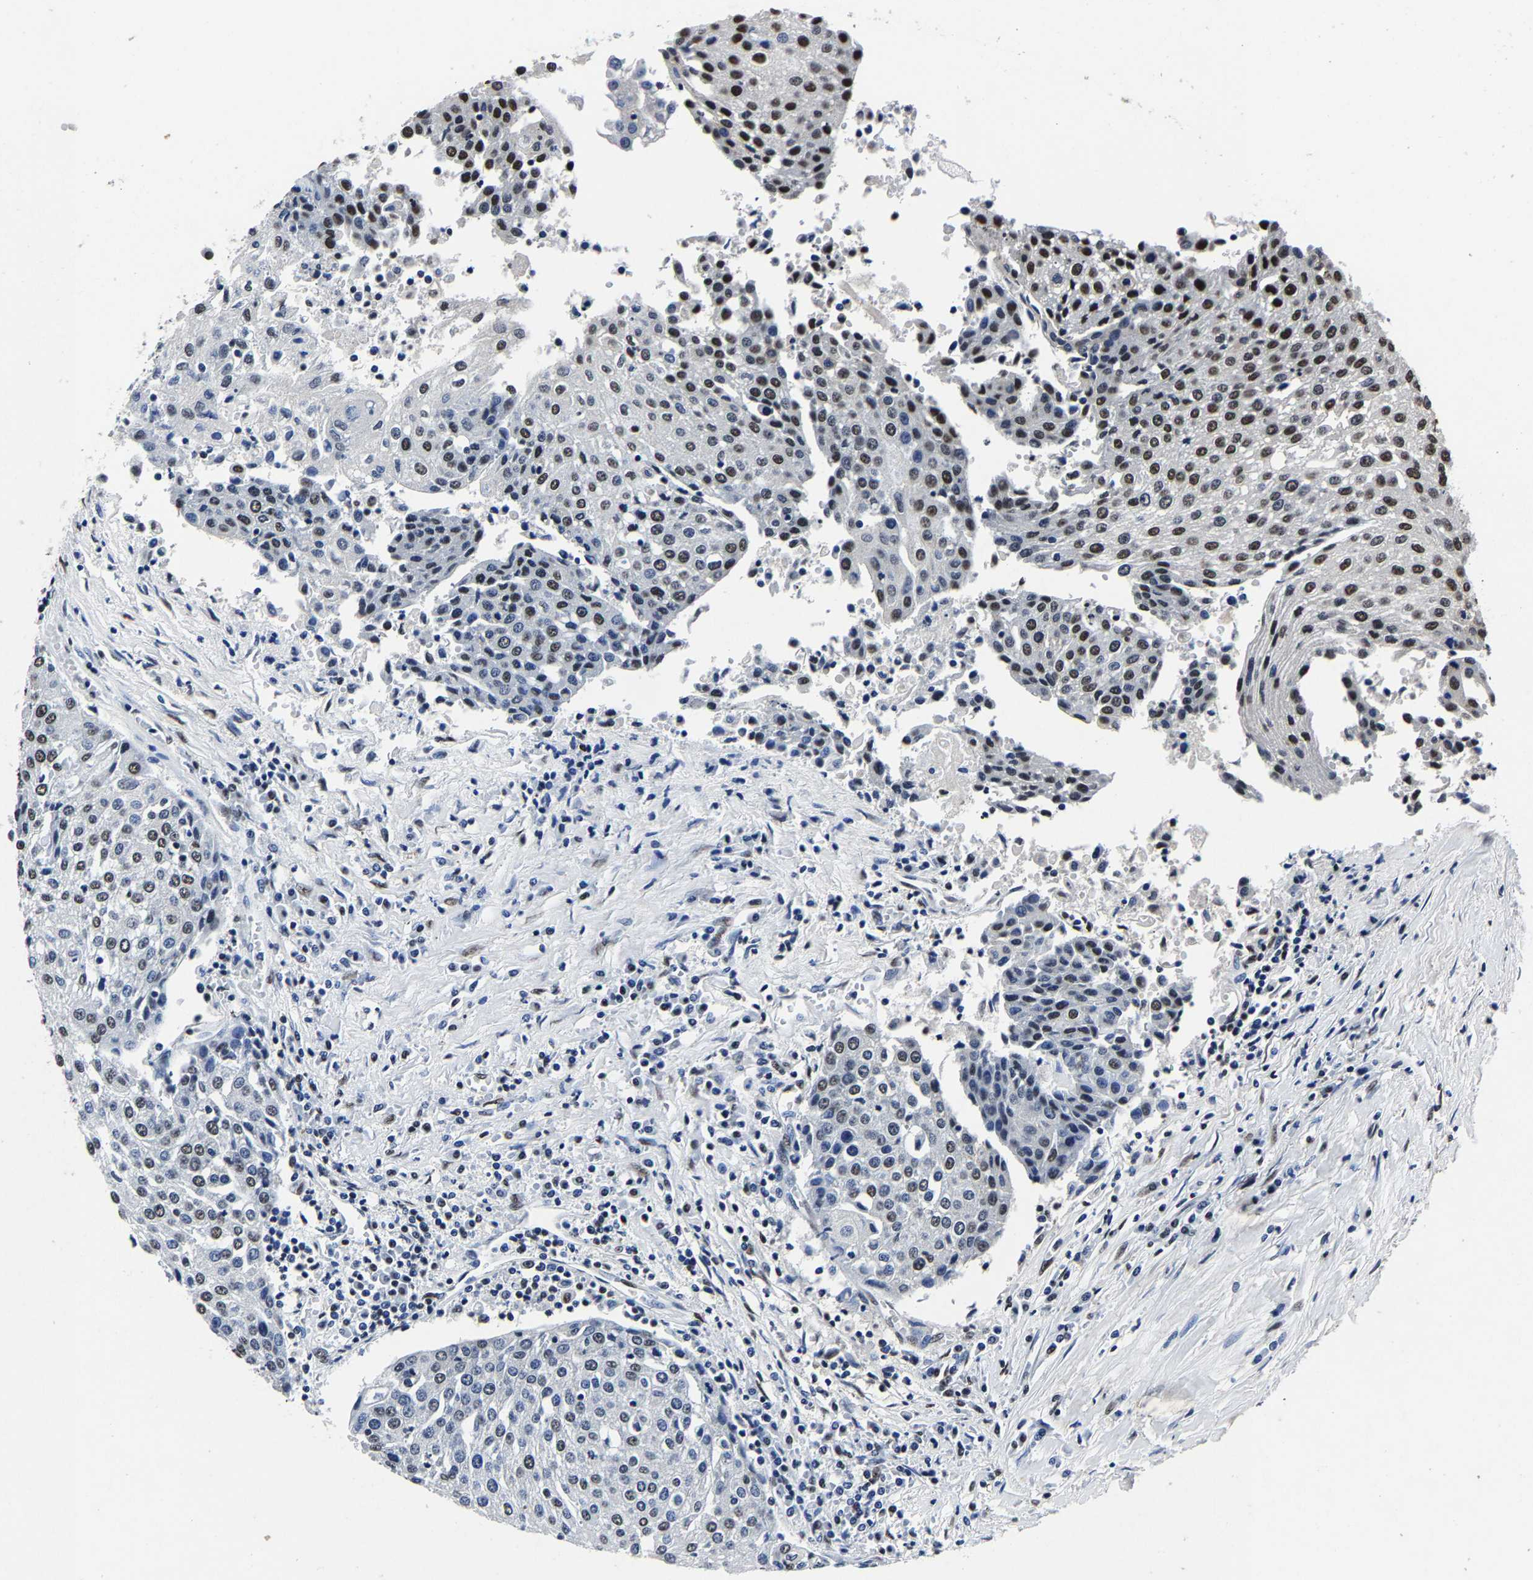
{"staining": {"intensity": "moderate", "quantity": "25%-75%", "location": "nuclear"}, "tissue": "urothelial cancer", "cell_type": "Tumor cells", "image_type": "cancer", "snomed": [{"axis": "morphology", "description": "Urothelial carcinoma, High grade"}, {"axis": "topography", "description": "Urinary bladder"}], "caption": "A brown stain shows moderate nuclear staining of a protein in urothelial carcinoma (high-grade) tumor cells.", "gene": "RBM45", "patient": {"sex": "female", "age": 85}}